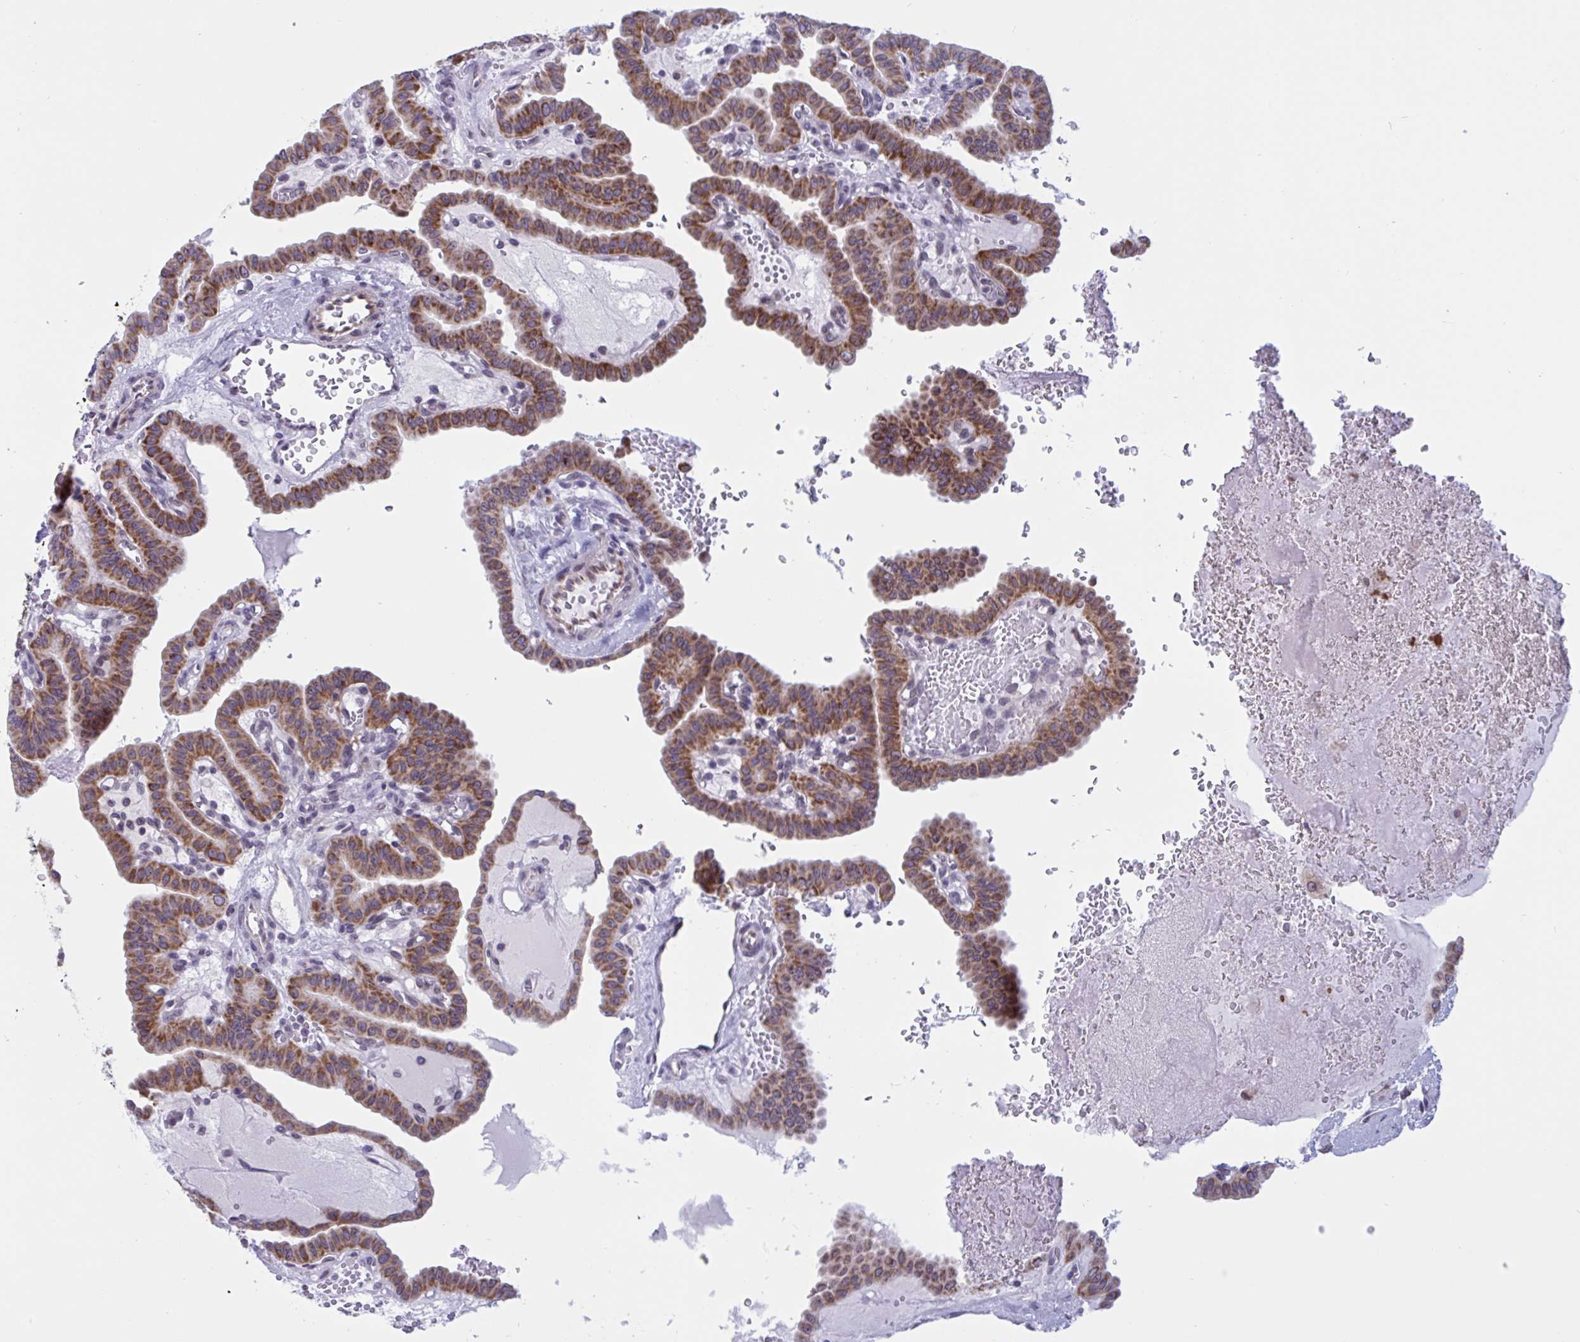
{"staining": {"intensity": "moderate", "quantity": ">75%", "location": "cytoplasmic/membranous"}, "tissue": "thyroid cancer", "cell_type": "Tumor cells", "image_type": "cancer", "snomed": [{"axis": "morphology", "description": "Papillary adenocarcinoma, NOS"}, {"axis": "topography", "description": "Thyroid gland"}], "caption": "There is medium levels of moderate cytoplasmic/membranous staining in tumor cells of thyroid cancer (papillary adenocarcinoma), as demonstrated by immunohistochemical staining (brown color).", "gene": "DOCK11", "patient": {"sex": "male", "age": 87}}